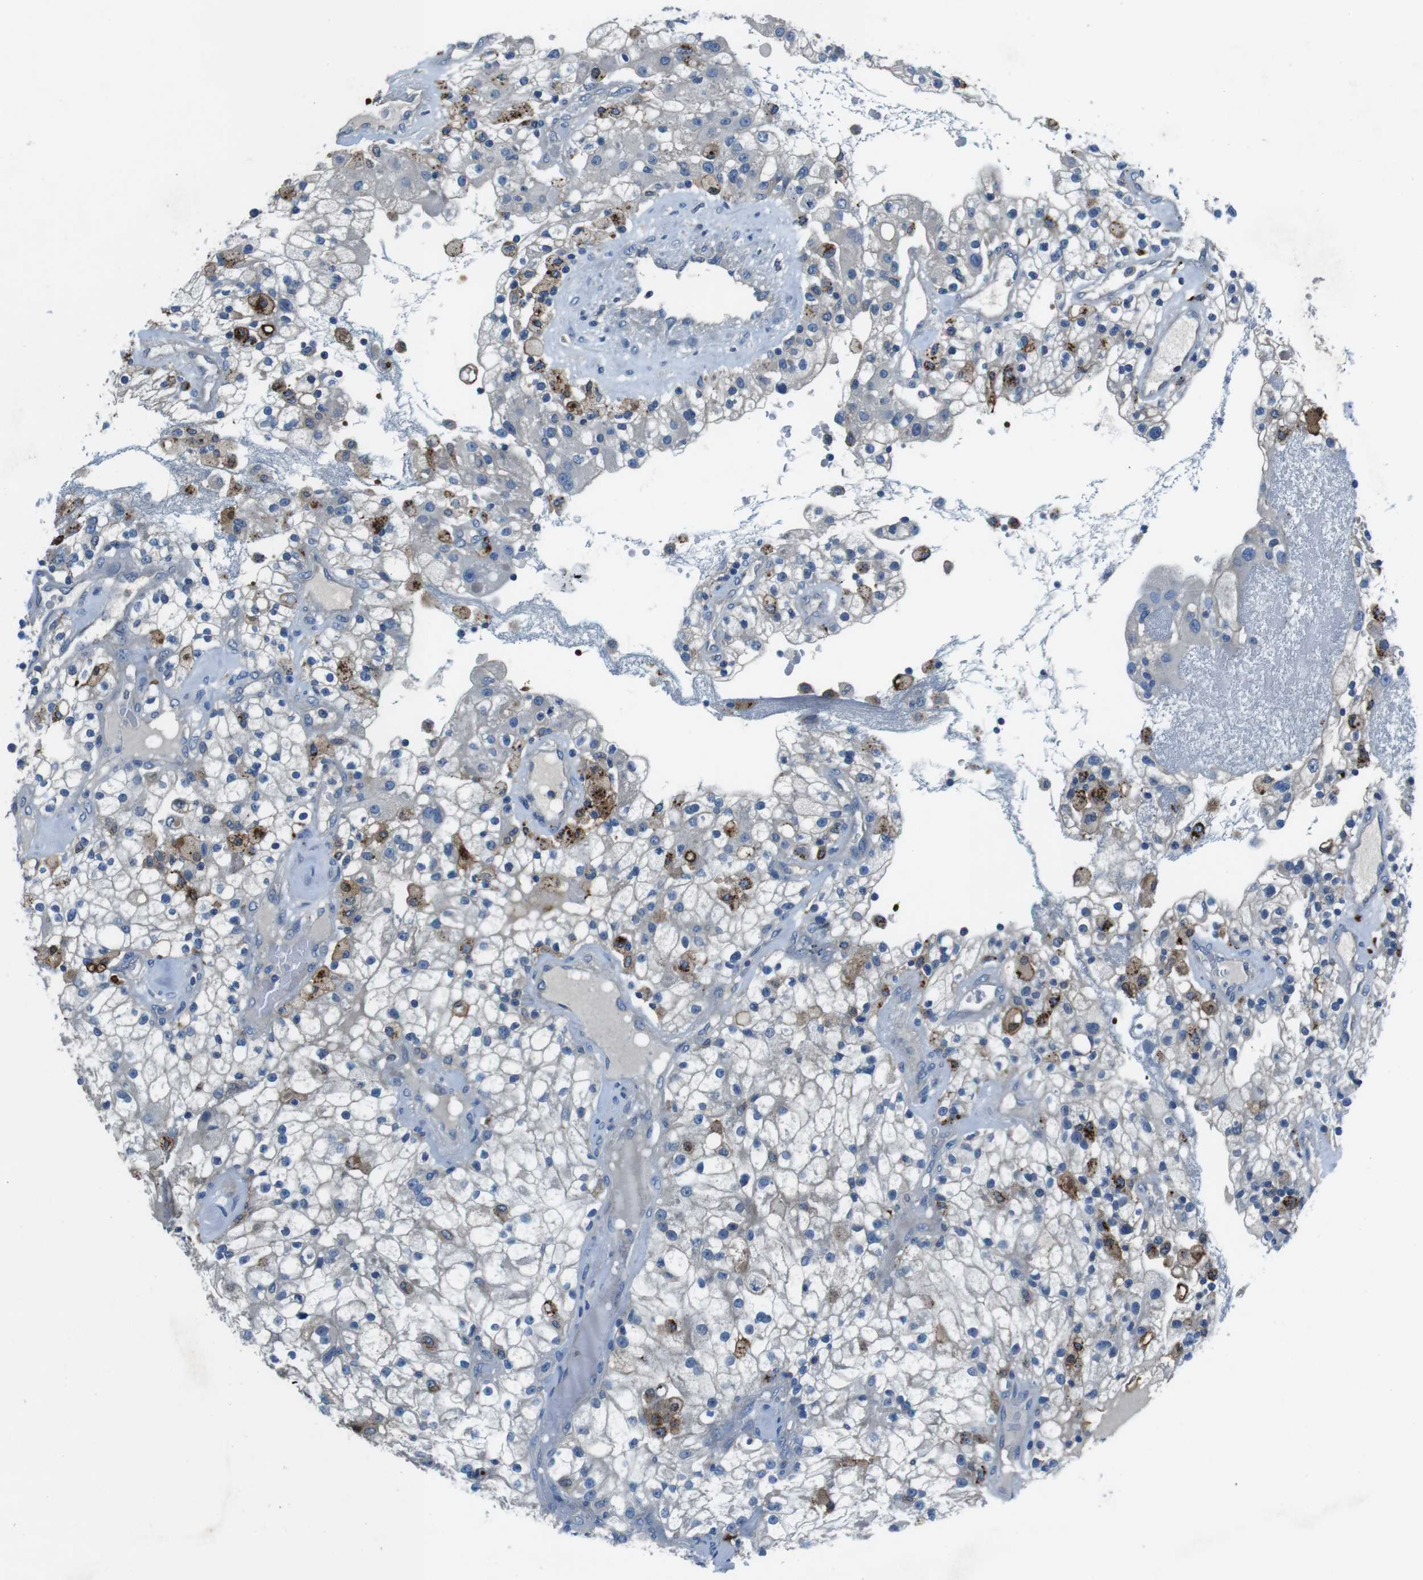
{"staining": {"intensity": "strong", "quantity": "<25%", "location": "cytoplasmic/membranous"}, "tissue": "renal cancer", "cell_type": "Tumor cells", "image_type": "cancer", "snomed": [{"axis": "morphology", "description": "Adenocarcinoma, NOS"}, {"axis": "topography", "description": "Kidney"}], "caption": "Immunohistochemical staining of human renal cancer (adenocarcinoma) displays medium levels of strong cytoplasmic/membranous staining in about <25% of tumor cells. (Brightfield microscopy of DAB IHC at high magnification).", "gene": "TULP3", "patient": {"sex": "female", "age": 52}}